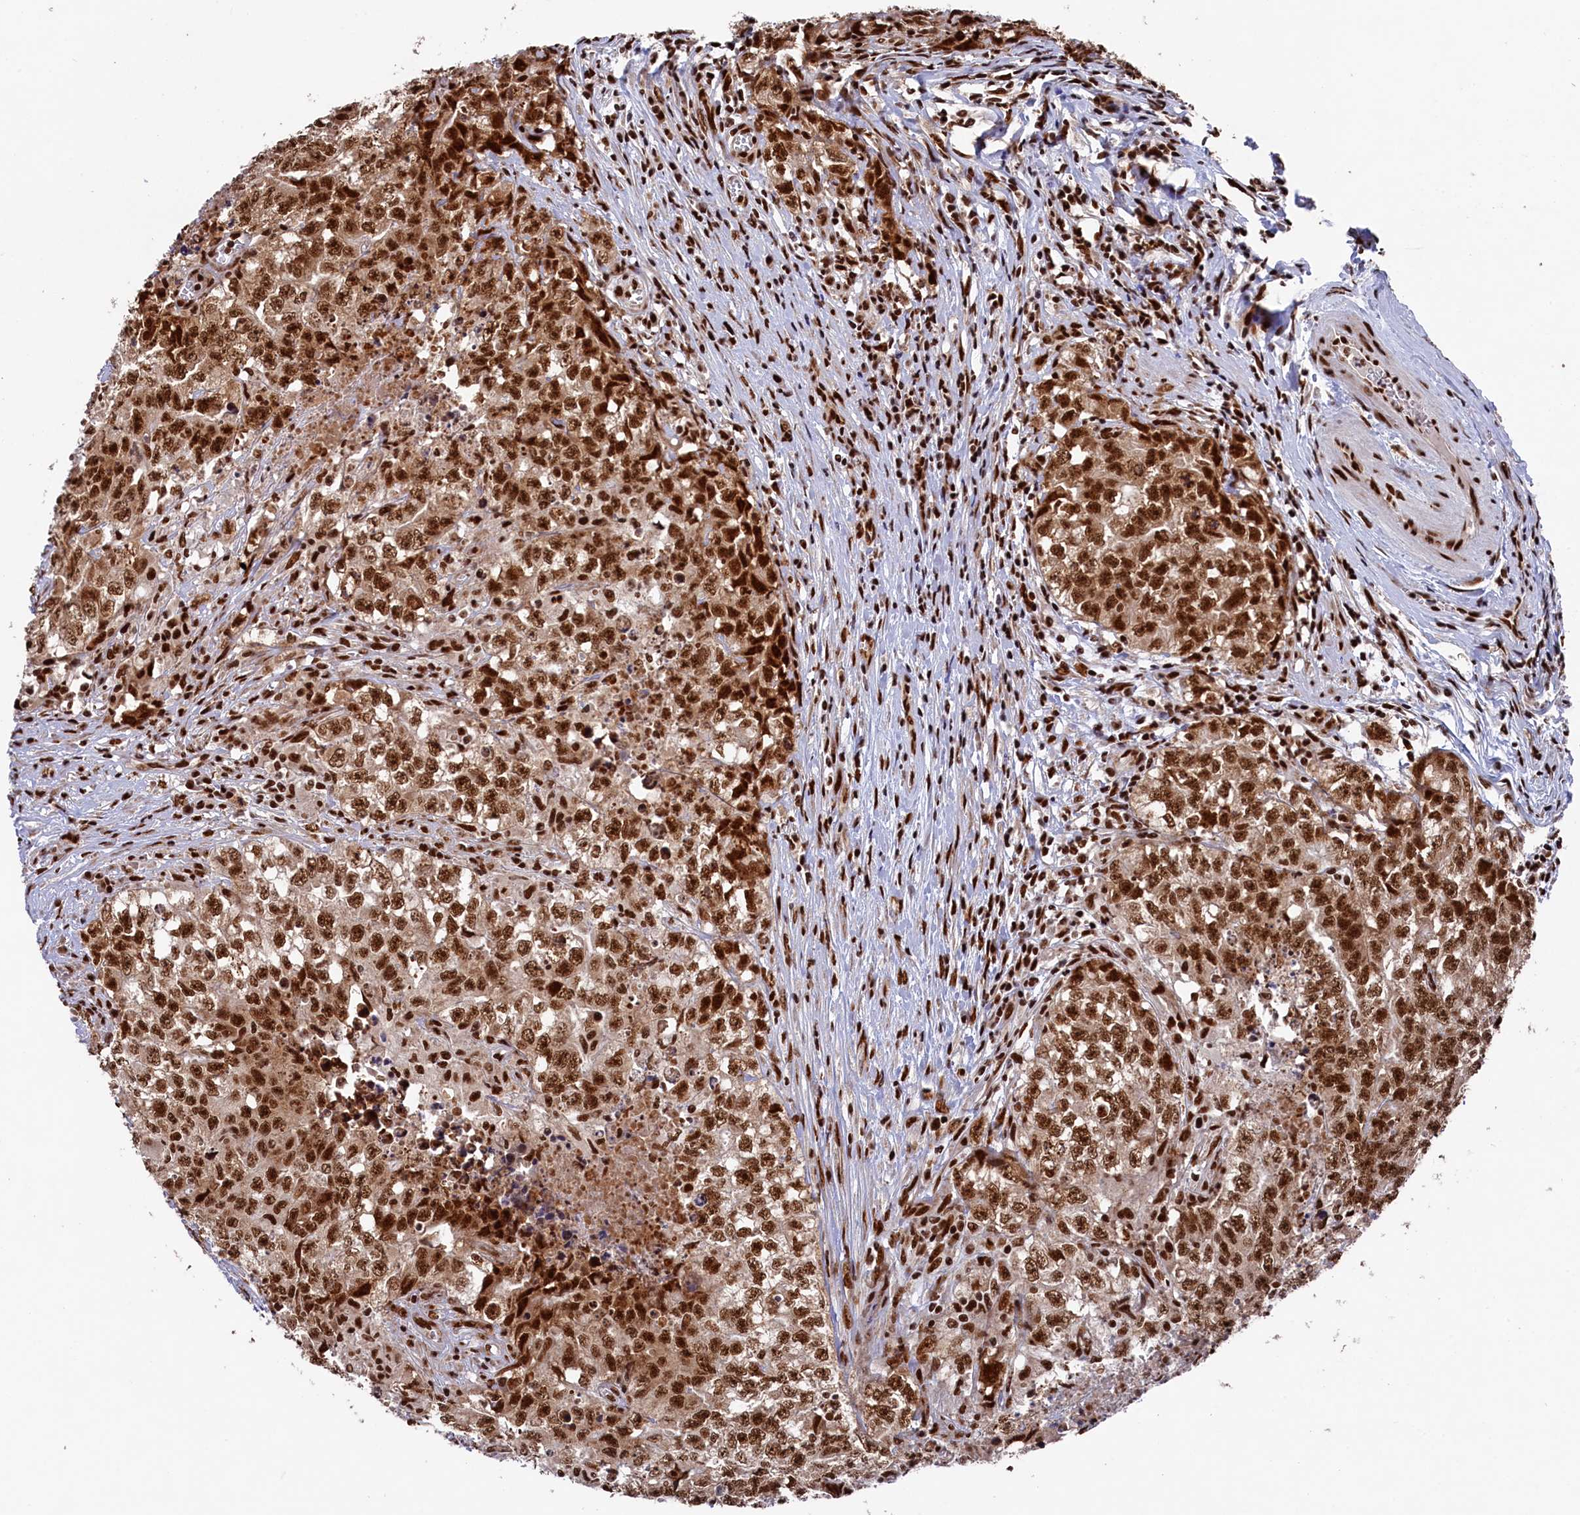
{"staining": {"intensity": "moderate", "quantity": ">75%", "location": "nuclear"}, "tissue": "testis cancer", "cell_type": "Tumor cells", "image_type": "cancer", "snomed": [{"axis": "morphology", "description": "Seminoma, NOS"}, {"axis": "morphology", "description": "Carcinoma, Embryonal, NOS"}, {"axis": "topography", "description": "Testis"}], "caption": "Immunohistochemistry (IHC) micrograph of testis seminoma stained for a protein (brown), which exhibits medium levels of moderate nuclear positivity in about >75% of tumor cells.", "gene": "PRPF31", "patient": {"sex": "male", "age": 43}}